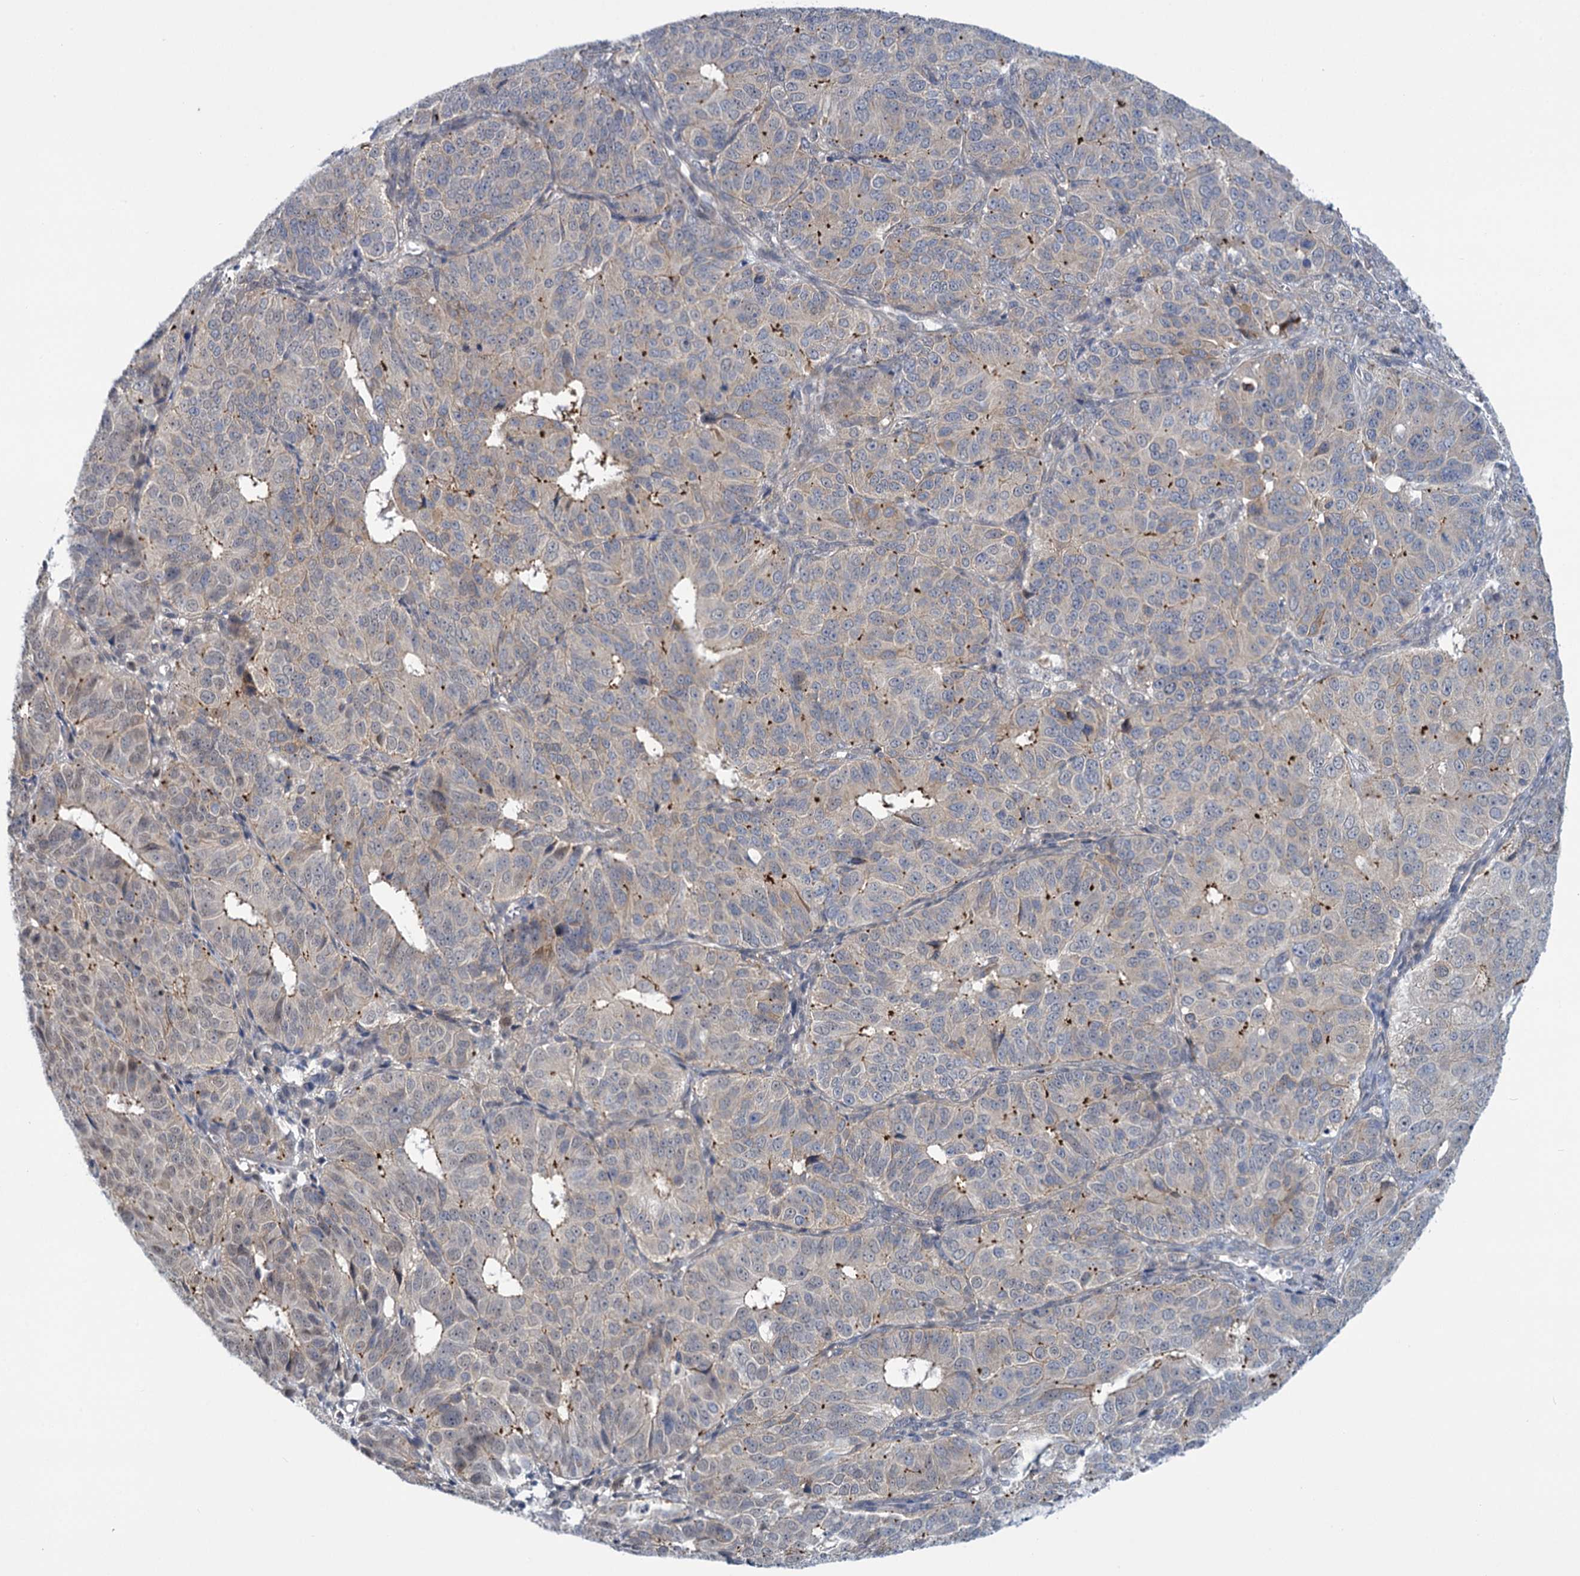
{"staining": {"intensity": "weak", "quantity": "25%-75%", "location": "cytoplasmic/membranous"}, "tissue": "ovarian cancer", "cell_type": "Tumor cells", "image_type": "cancer", "snomed": [{"axis": "morphology", "description": "Carcinoma, endometroid"}, {"axis": "topography", "description": "Ovary"}], "caption": "This micrograph shows immunohistochemistry staining of human ovarian cancer (endometroid carcinoma), with low weak cytoplasmic/membranous expression in about 25%-75% of tumor cells.", "gene": "MBLAC2", "patient": {"sex": "female", "age": 51}}